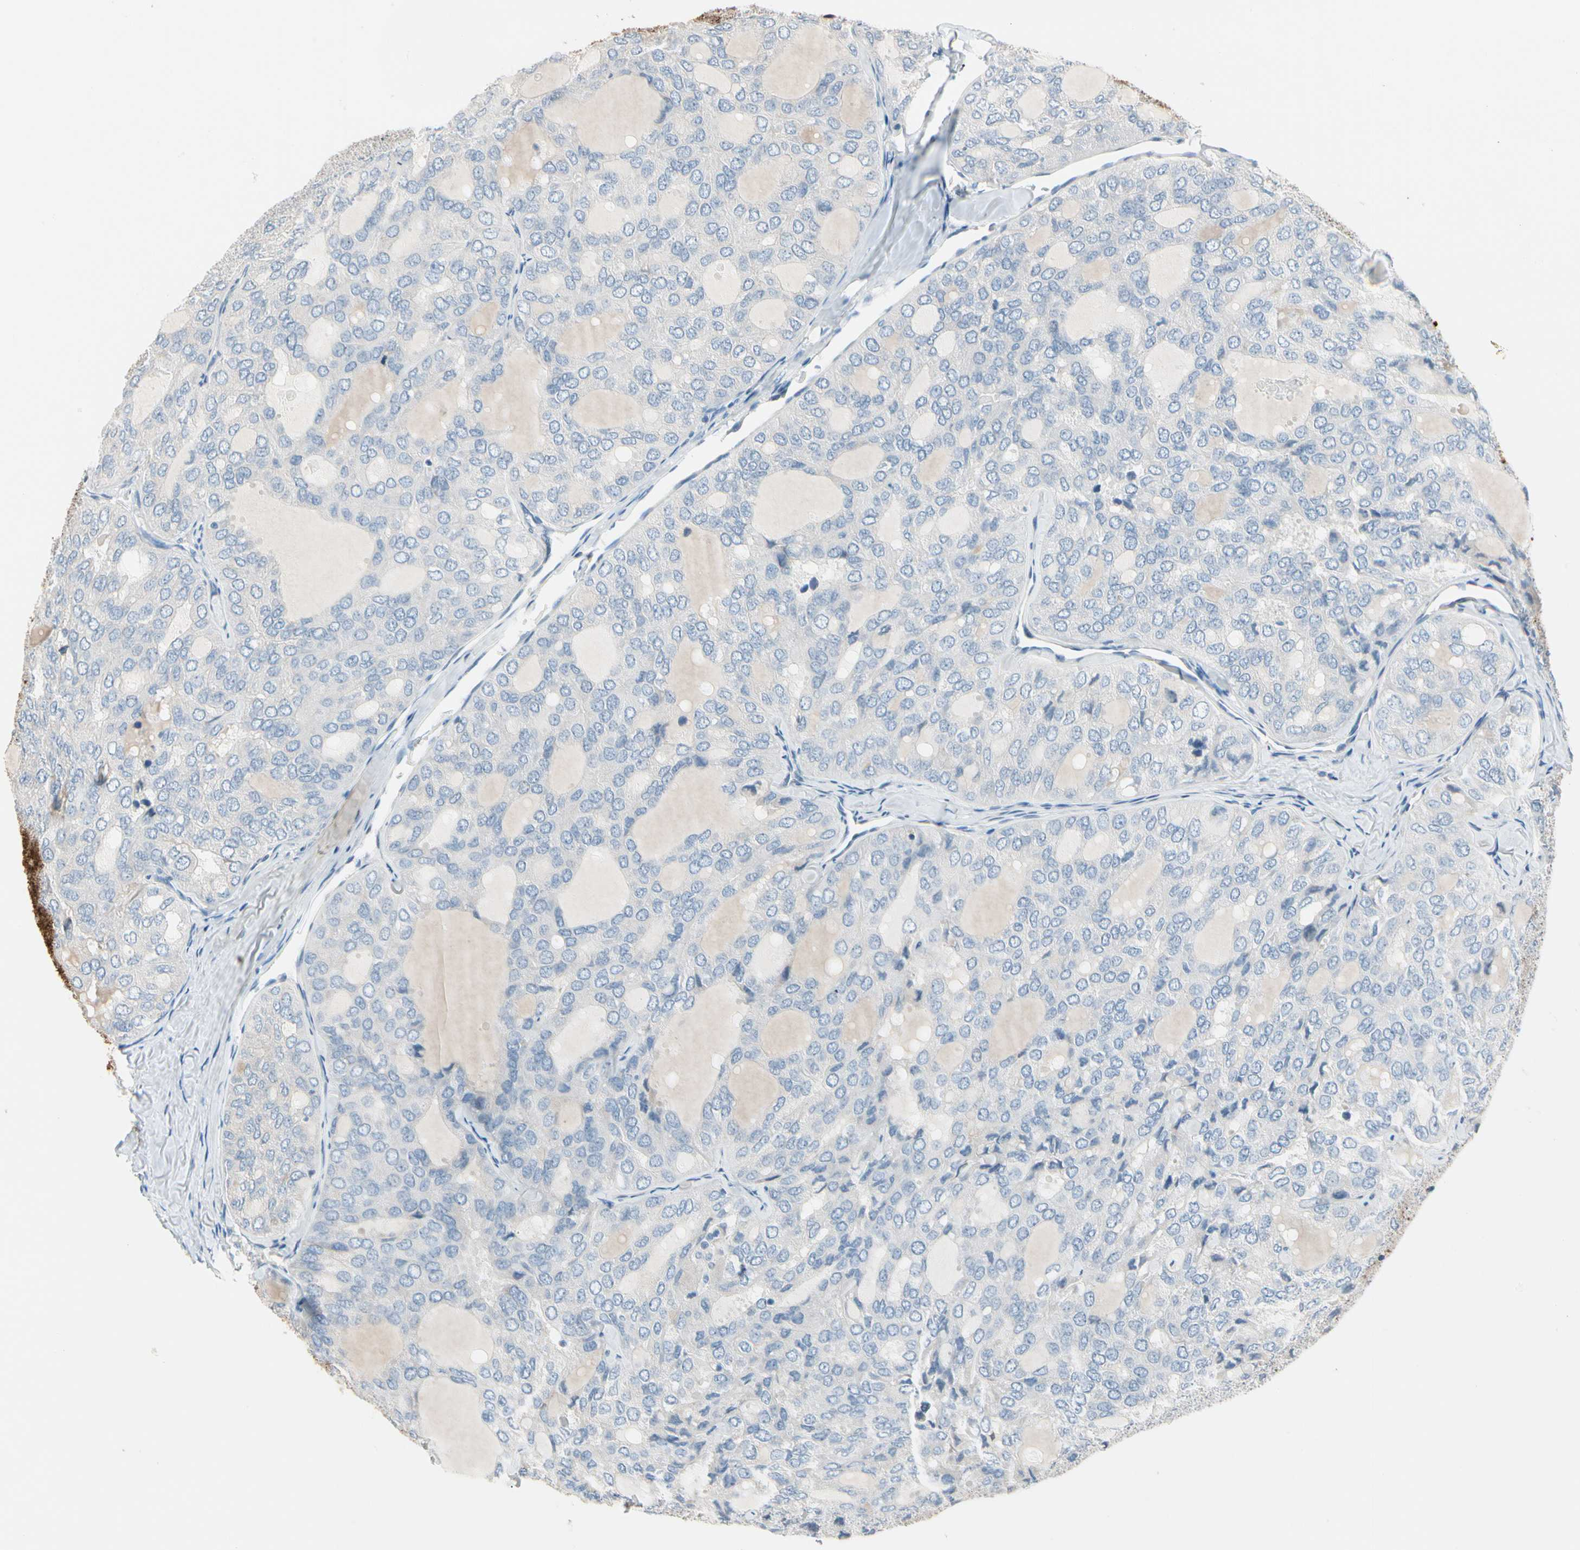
{"staining": {"intensity": "negative", "quantity": "none", "location": "none"}, "tissue": "thyroid cancer", "cell_type": "Tumor cells", "image_type": "cancer", "snomed": [{"axis": "morphology", "description": "Follicular adenoma carcinoma, NOS"}, {"axis": "topography", "description": "Thyroid gland"}], "caption": "This is an IHC histopathology image of human thyroid cancer (follicular adenoma carcinoma). There is no staining in tumor cells.", "gene": "STK40", "patient": {"sex": "male", "age": 75}}